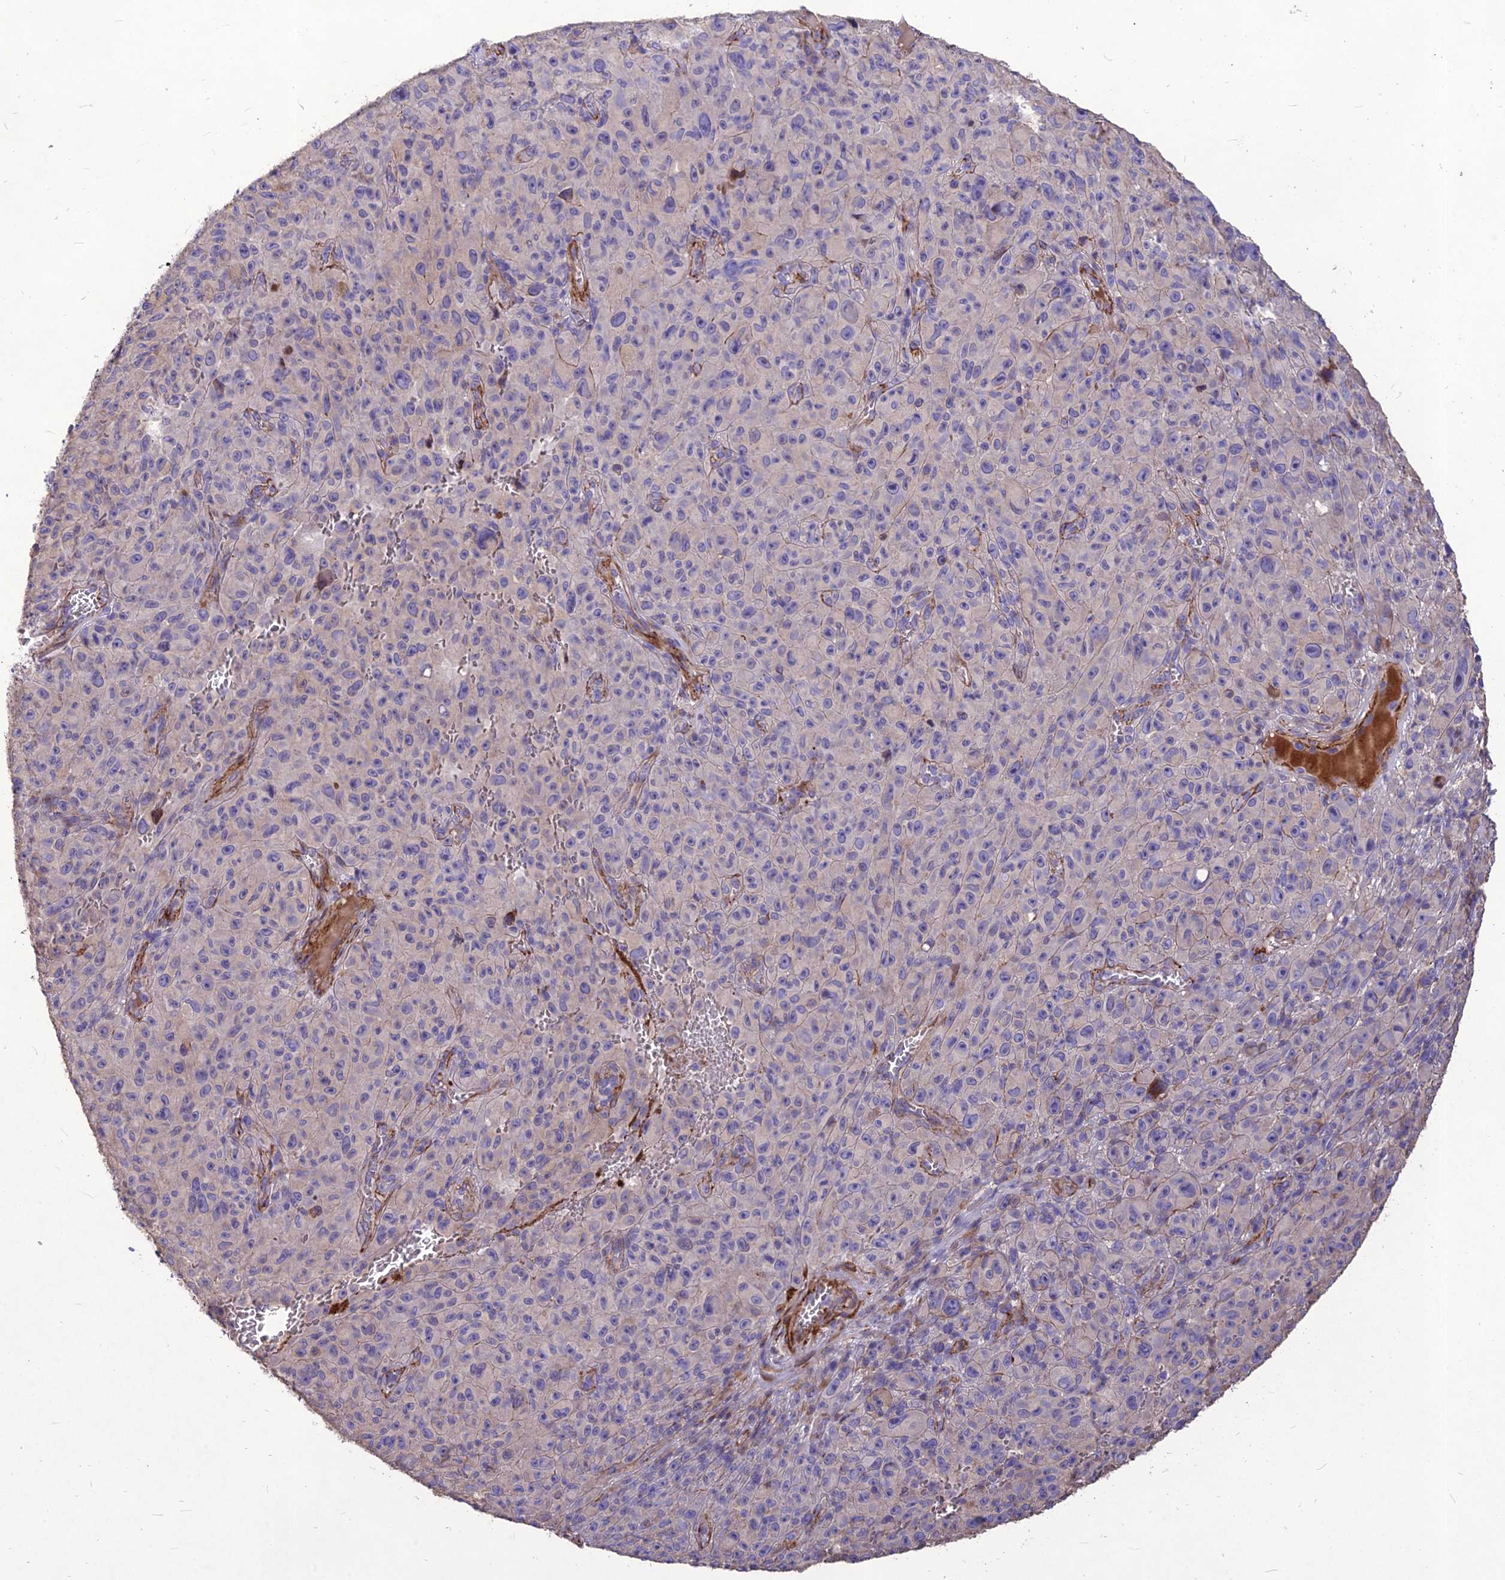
{"staining": {"intensity": "negative", "quantity": "none", "location": "none"}, "tissue": "melanoma", "cell_type": "Tumor cells", "image_type": "cancer", "snomed": [{"axis": "morphology", "description": "Malignant melanoma, NOS"}, {"axis": "topography", "description": "Skin"}], "caption": "Malignant melanoma was stained to show a protein in brown. There is no significant staining in tumor cells. (Stains: DAB immunohistochemistry (IHC) with hematoxylin counter stain, Microscopy: brightfield microscopy at high magnification).", "gene": "CLUH", "patient": {"sex": "female", "age": 82}}